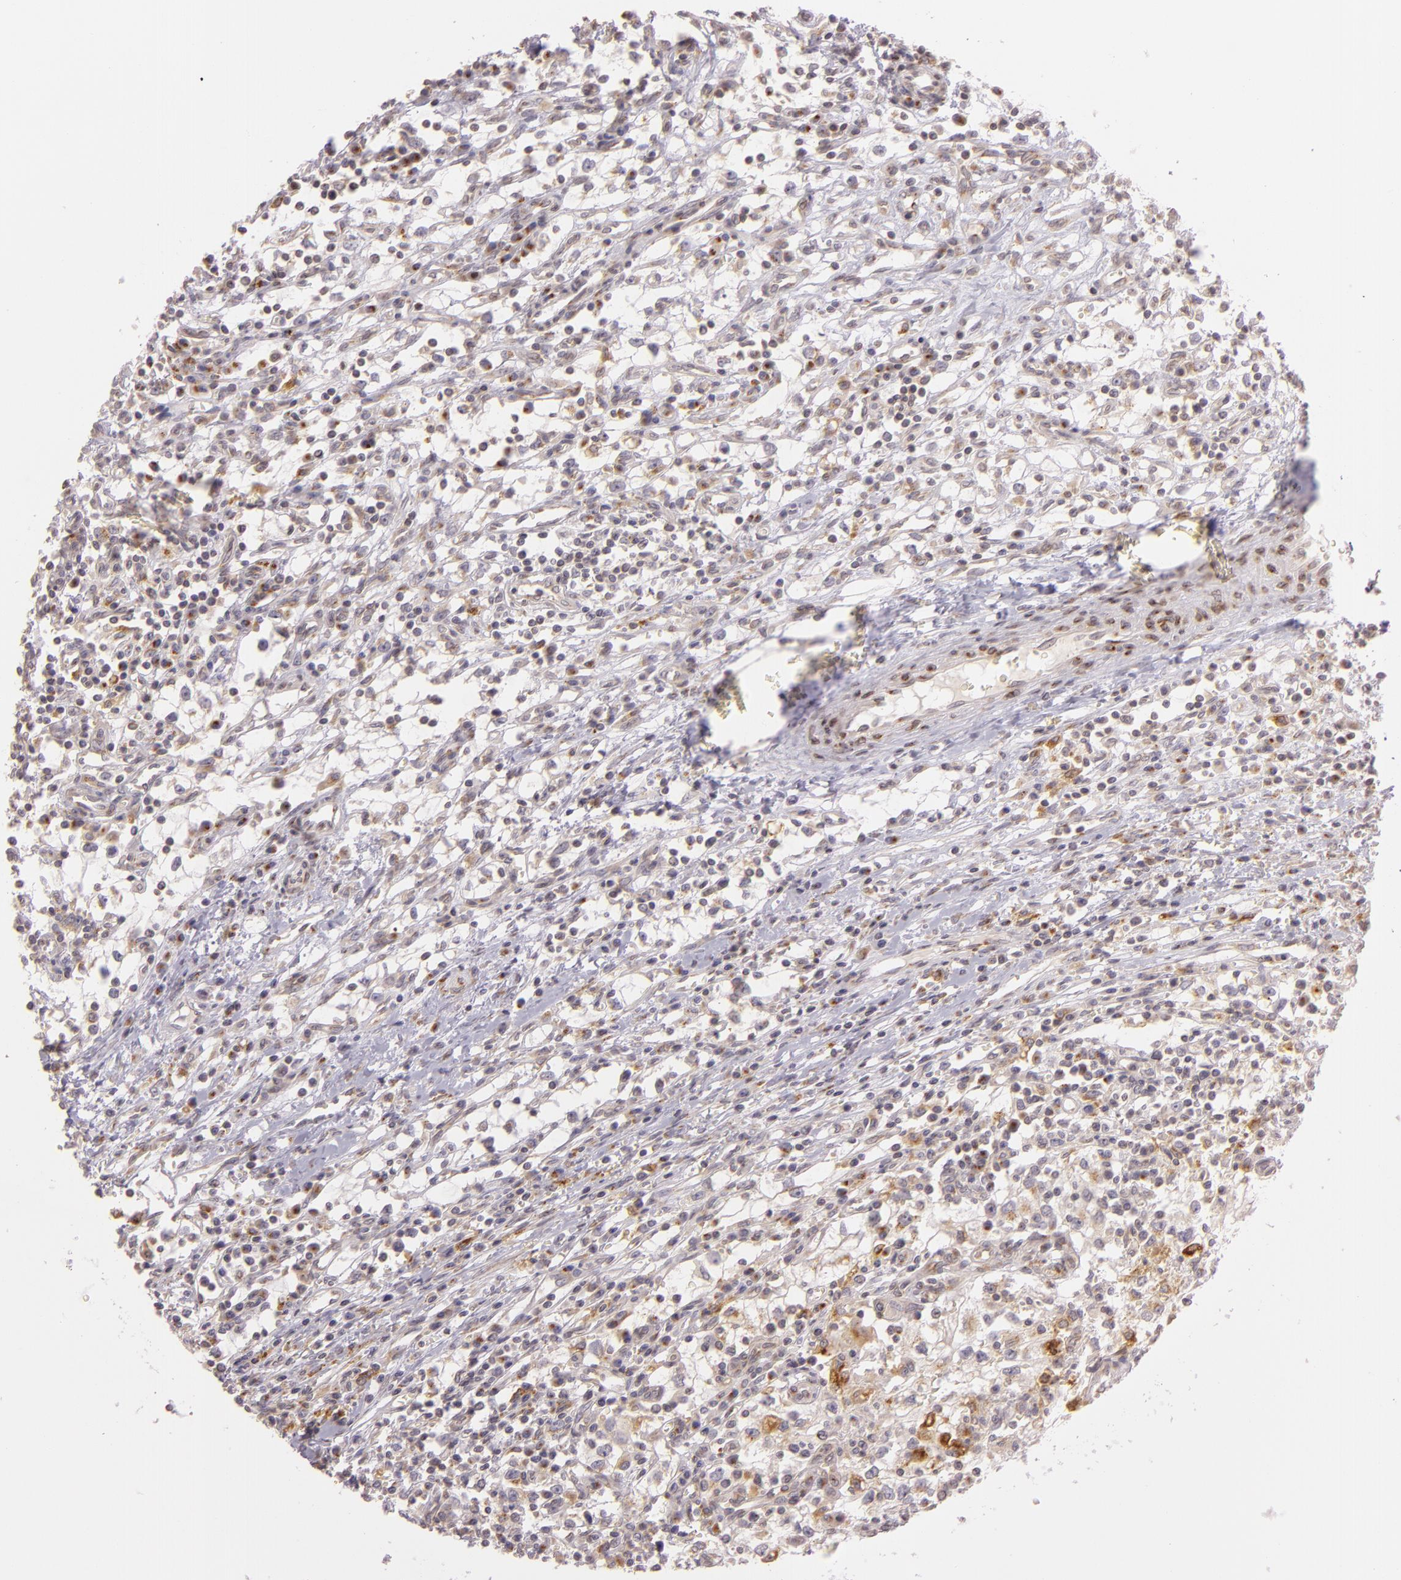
{"staining": {"intensity": "weak", "quantity": ">75%", "location": "cytoplasmic/membranous"}, "tissue": "renal cancer", "cell_type": "Tumor cells", "image_type": "cancer", "snomed": [{"axis": "morphology", "description": "Adenocarcinoma, NOS"}, {"axis": "topography", "description": "Kidney"}], "caption": "The histopathology image exhibits a brown stain indicating the presence of a protein in the cytoplasmic/membranous of tumor cells in renal adenocarcinoma.", "gene": "LGMN", "patient": {"sex": "male", "age": 82}}